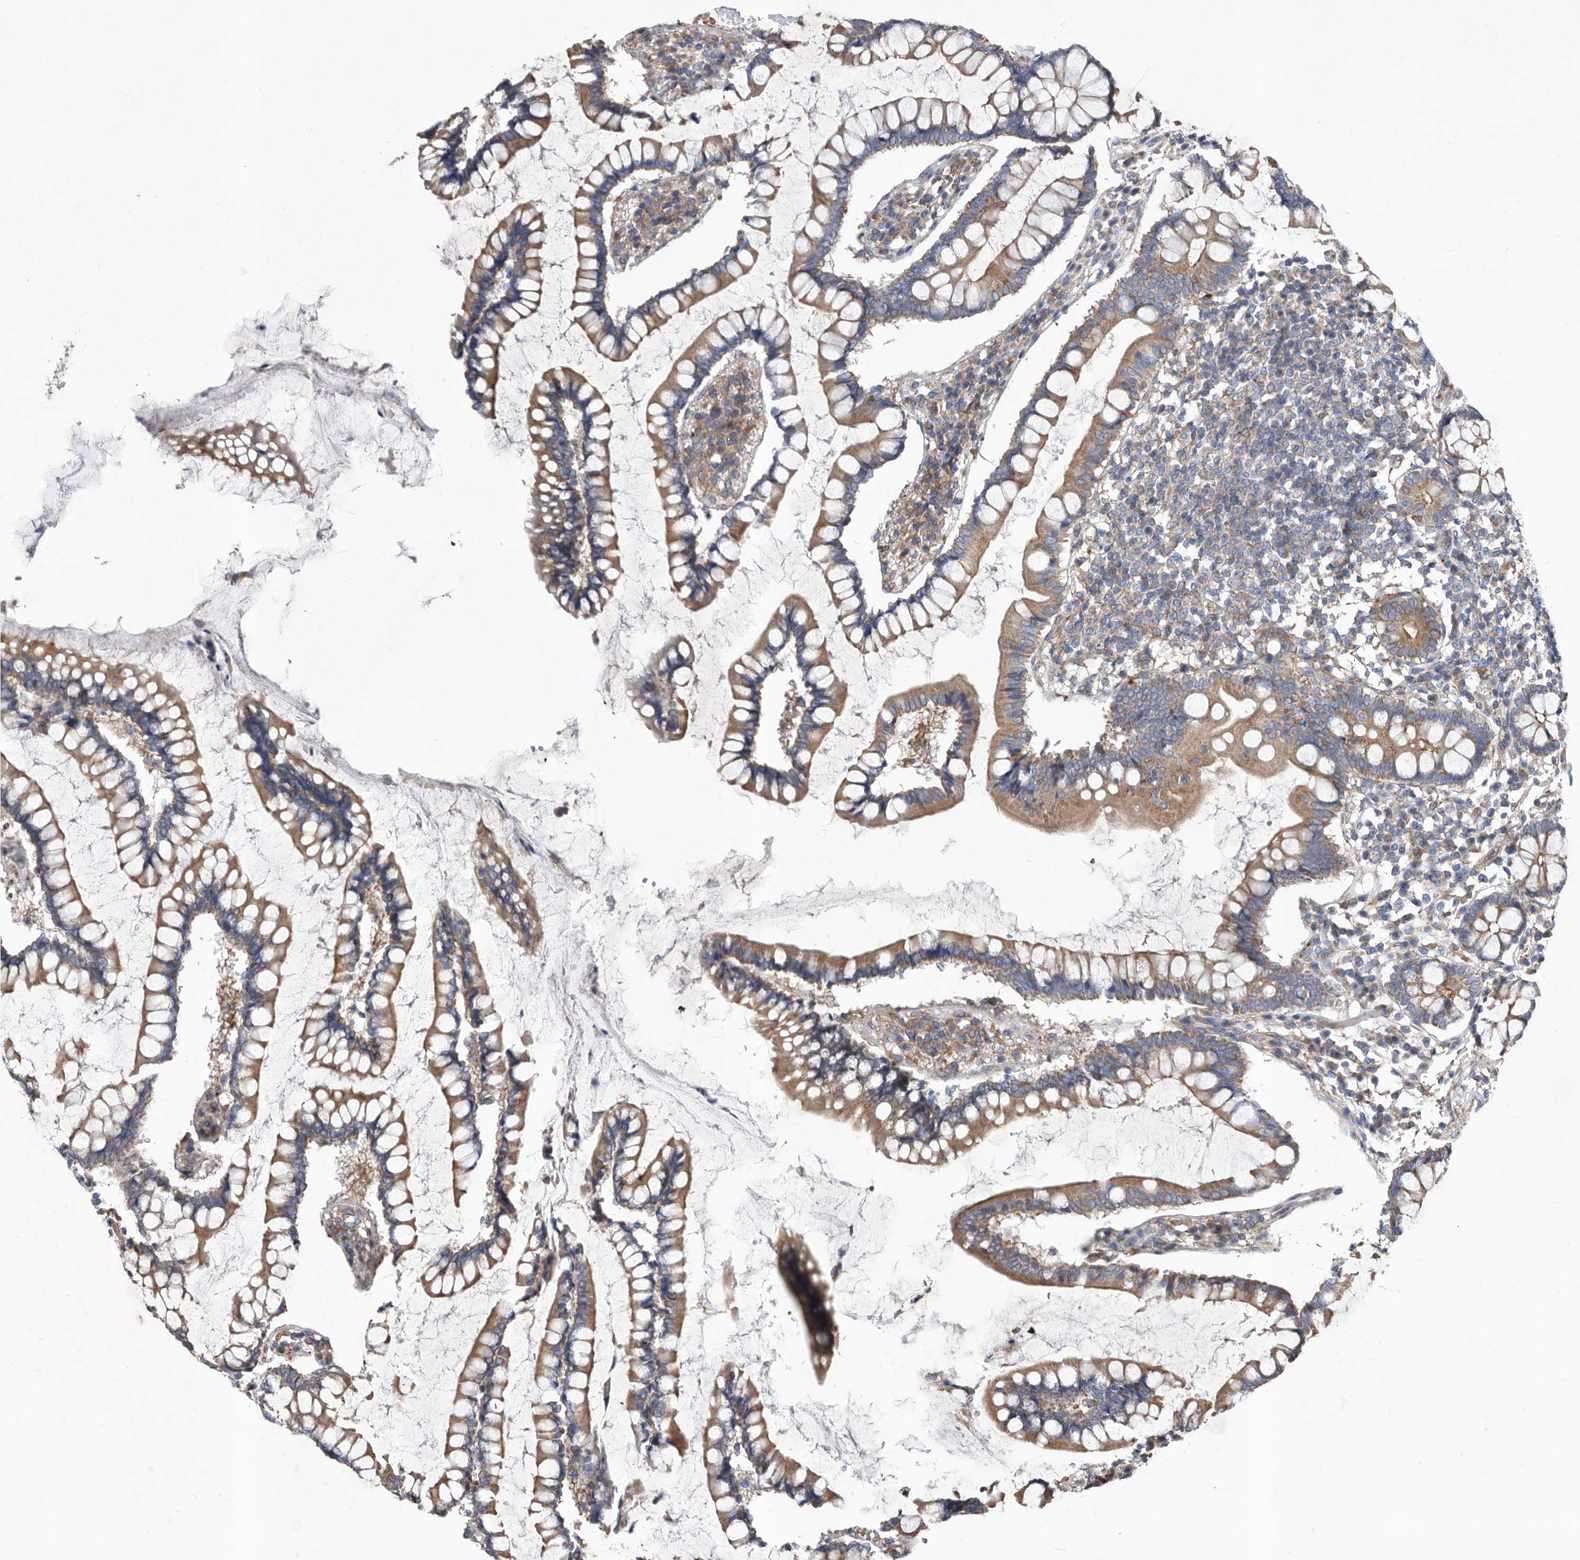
{"staining": {"intensity": "moderate", "quantity": ">75%", "location": "cytoplasmic/membranous"}, "tissue": "colon", "cell_type": "Endothelial cells", "image_type": "normal", "snomed": [{"axis": "morphology", "description": "Normal tissue, NOS"}, {"axis": "topography", "description": "Colon"}], "caption": "Colon was stained to show a protein in brown. There is medium levels of moderate cytoplasmic/membranous staining in approximately >75% of endothelial cells. Nuclei are stained in blue.", "gene": "ATP13A3", "patient": {"sex": "female", "age": 79}}